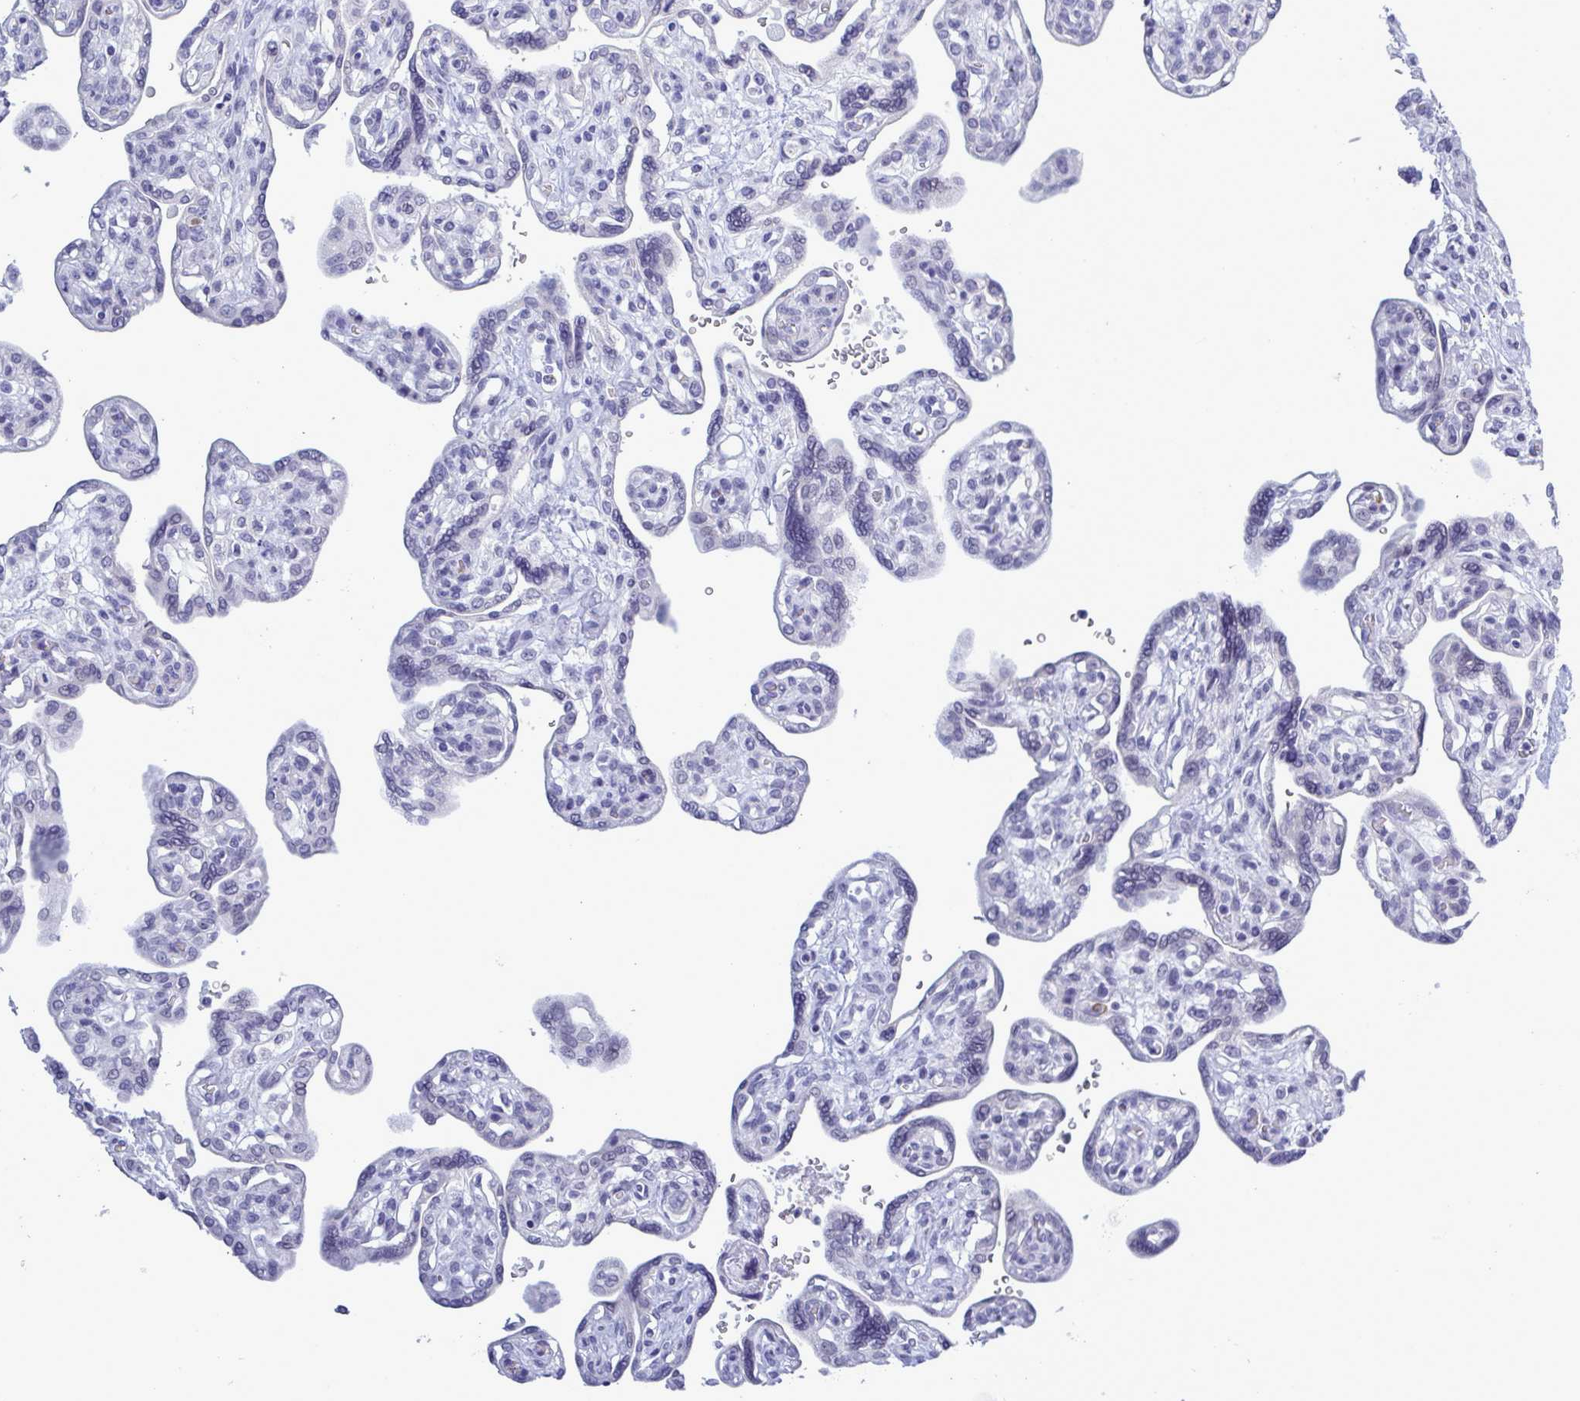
{"staining": {"intensity": "negative", "quantity": "none", "location": "none"}, "tissue": "placenta", "cell_type": "Decidual cells", "image_type": "normal", "snomed": [{"axis": "morphology", "description": "Normal tissue, NOS"}, {"axis": "topography", "description": "Placenta"}], "caption": "This is a image of immunohistochemistry (IHC) staining of normal placenta, which shows no staining in decidual cells.", "gene": "MFSD4A", "patient": {"sex": "female", "age": 39}}